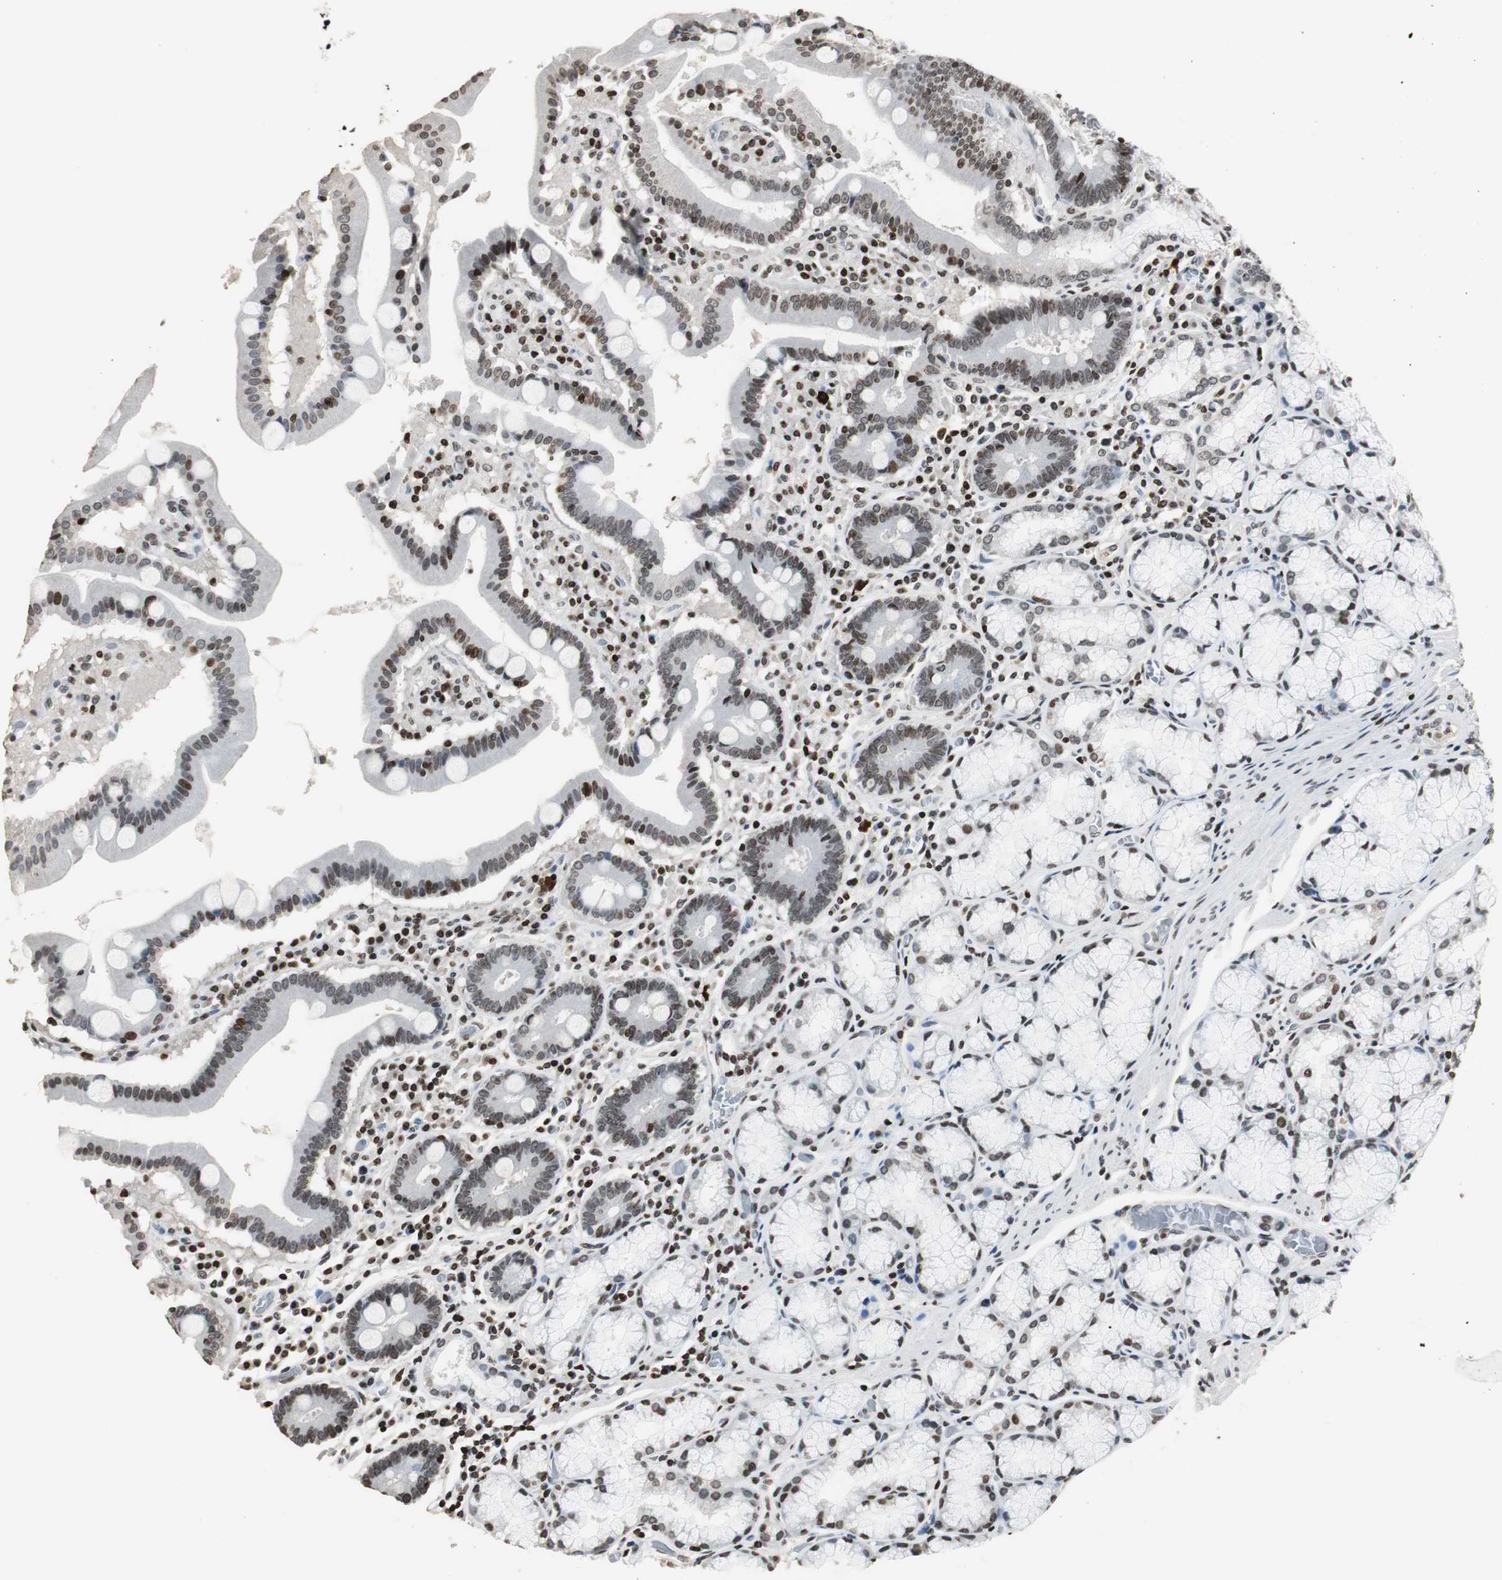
{"staining": {"intensity": "moderate", "quantity": "25%-75%", "location": "cytoplasmic/membranous,nuclear"}, "tissue": "stomach", "cell_type": "Glandular cells", "image_type": "normal", "snomed": [{"axis": "morphology", "description": "Normal tissue, NOS"}, {"axis": "topography", "description": "Stomach, lower"}], "caption": "Immunohistochemical staining of benign stomach reveals medium levels of moderate cytoplasmic/membranous,nuclear positivity in about 25%-75% of glandular cells. (Brightfield microscopy of DAB IHC at high magnification).", "gene": "PAXIP1", "patient": {"sex": "male", "age": 56}}